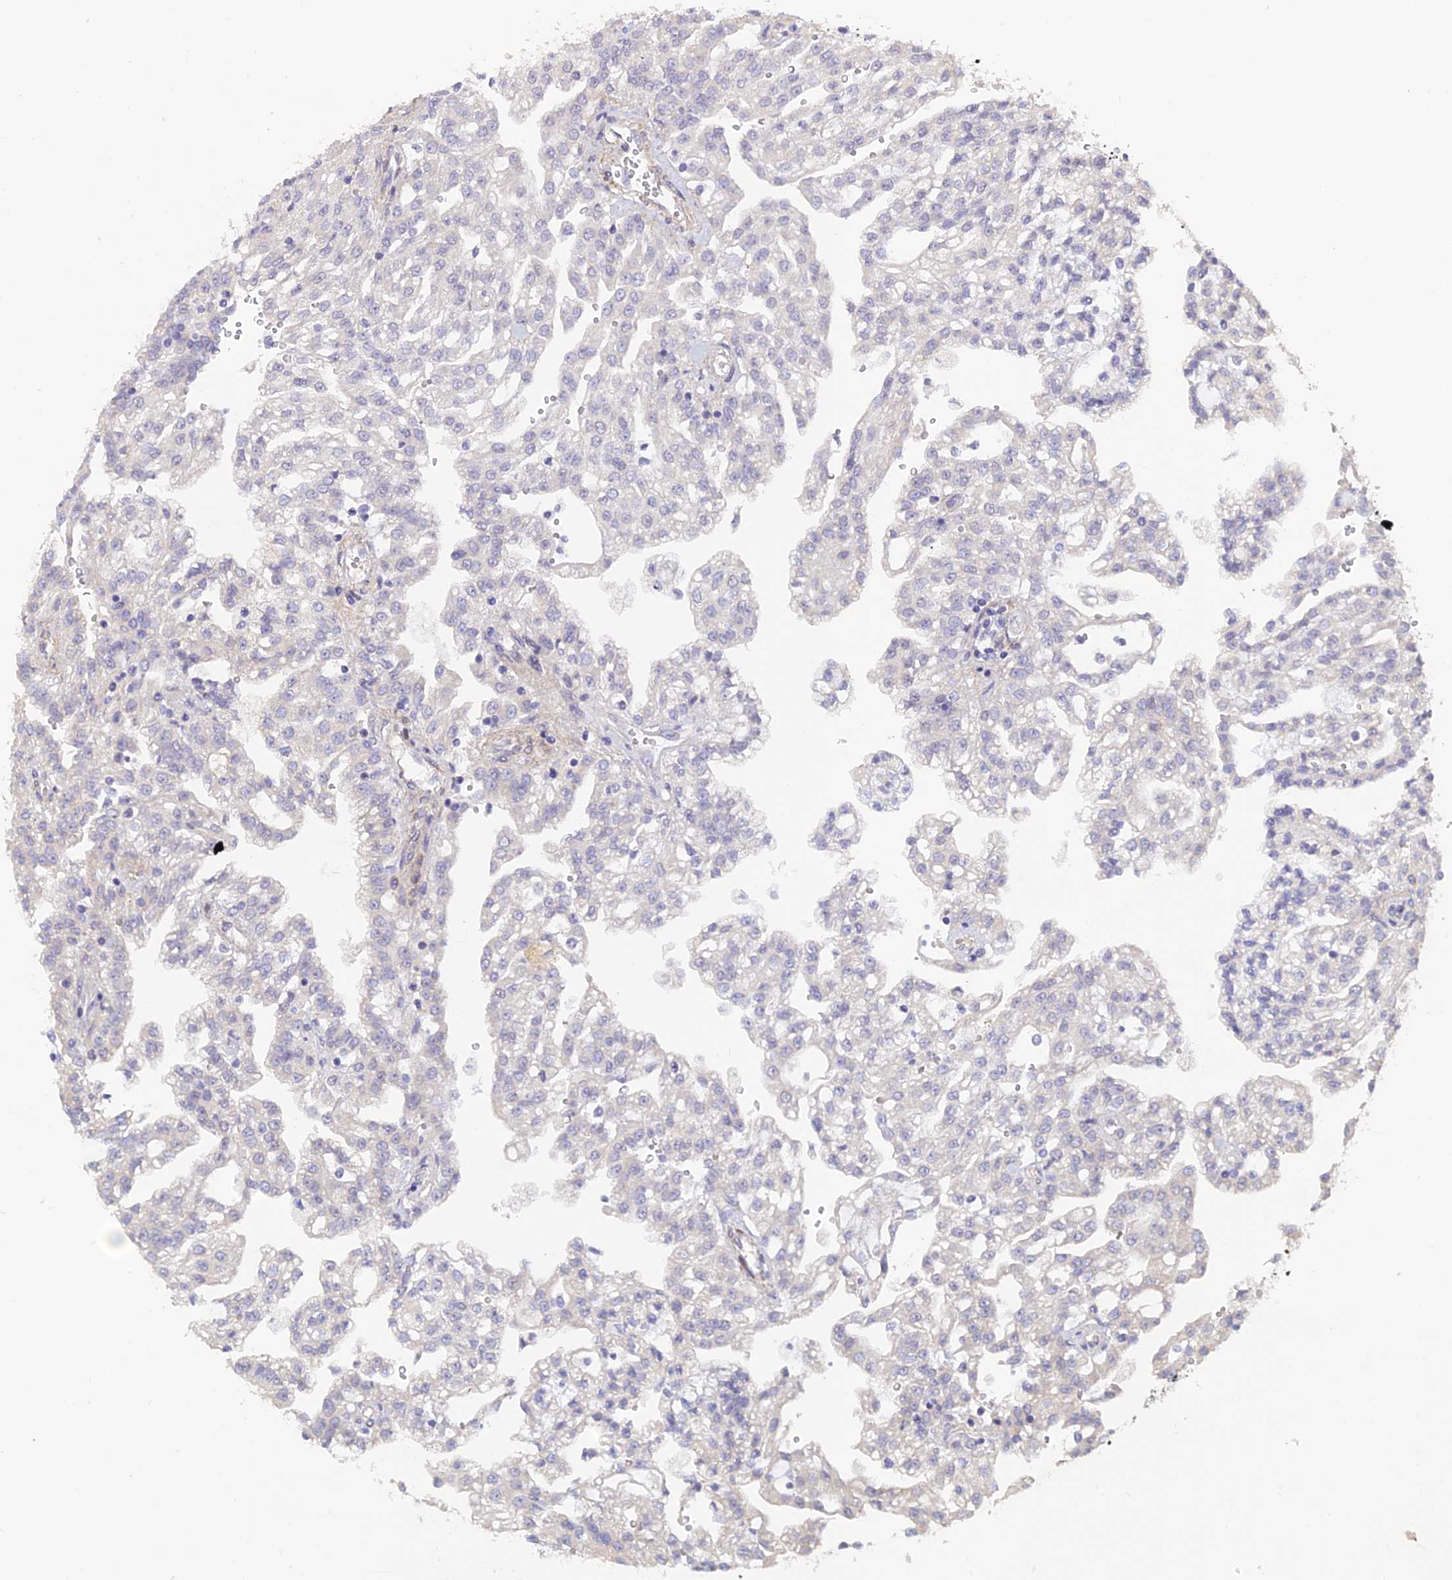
{"staining": {"intensity": "negative", "quantity": "none", "location": "none"}, "tissue": "renal cancer", "cell_type": "Tumor cells", "image_type": "cancer", "snomed": [{"axis": "morphology", "description": "Adenocarcinoma, NOS"}, {"axis": "topography", "description": "Kidney"}], "caption": "This histopathology image is of renal adenocarcinoma stained with immunohistochemistry (IHC) to label a protein in brown with the nuclei are counter-stained blue. There is no positivity in tumor cells. (DAB (3,3'-diaminobenzidine) IHC, high magnification).", "gene": "PAGR1", "patient": {"sex": "male", "age": 63}}